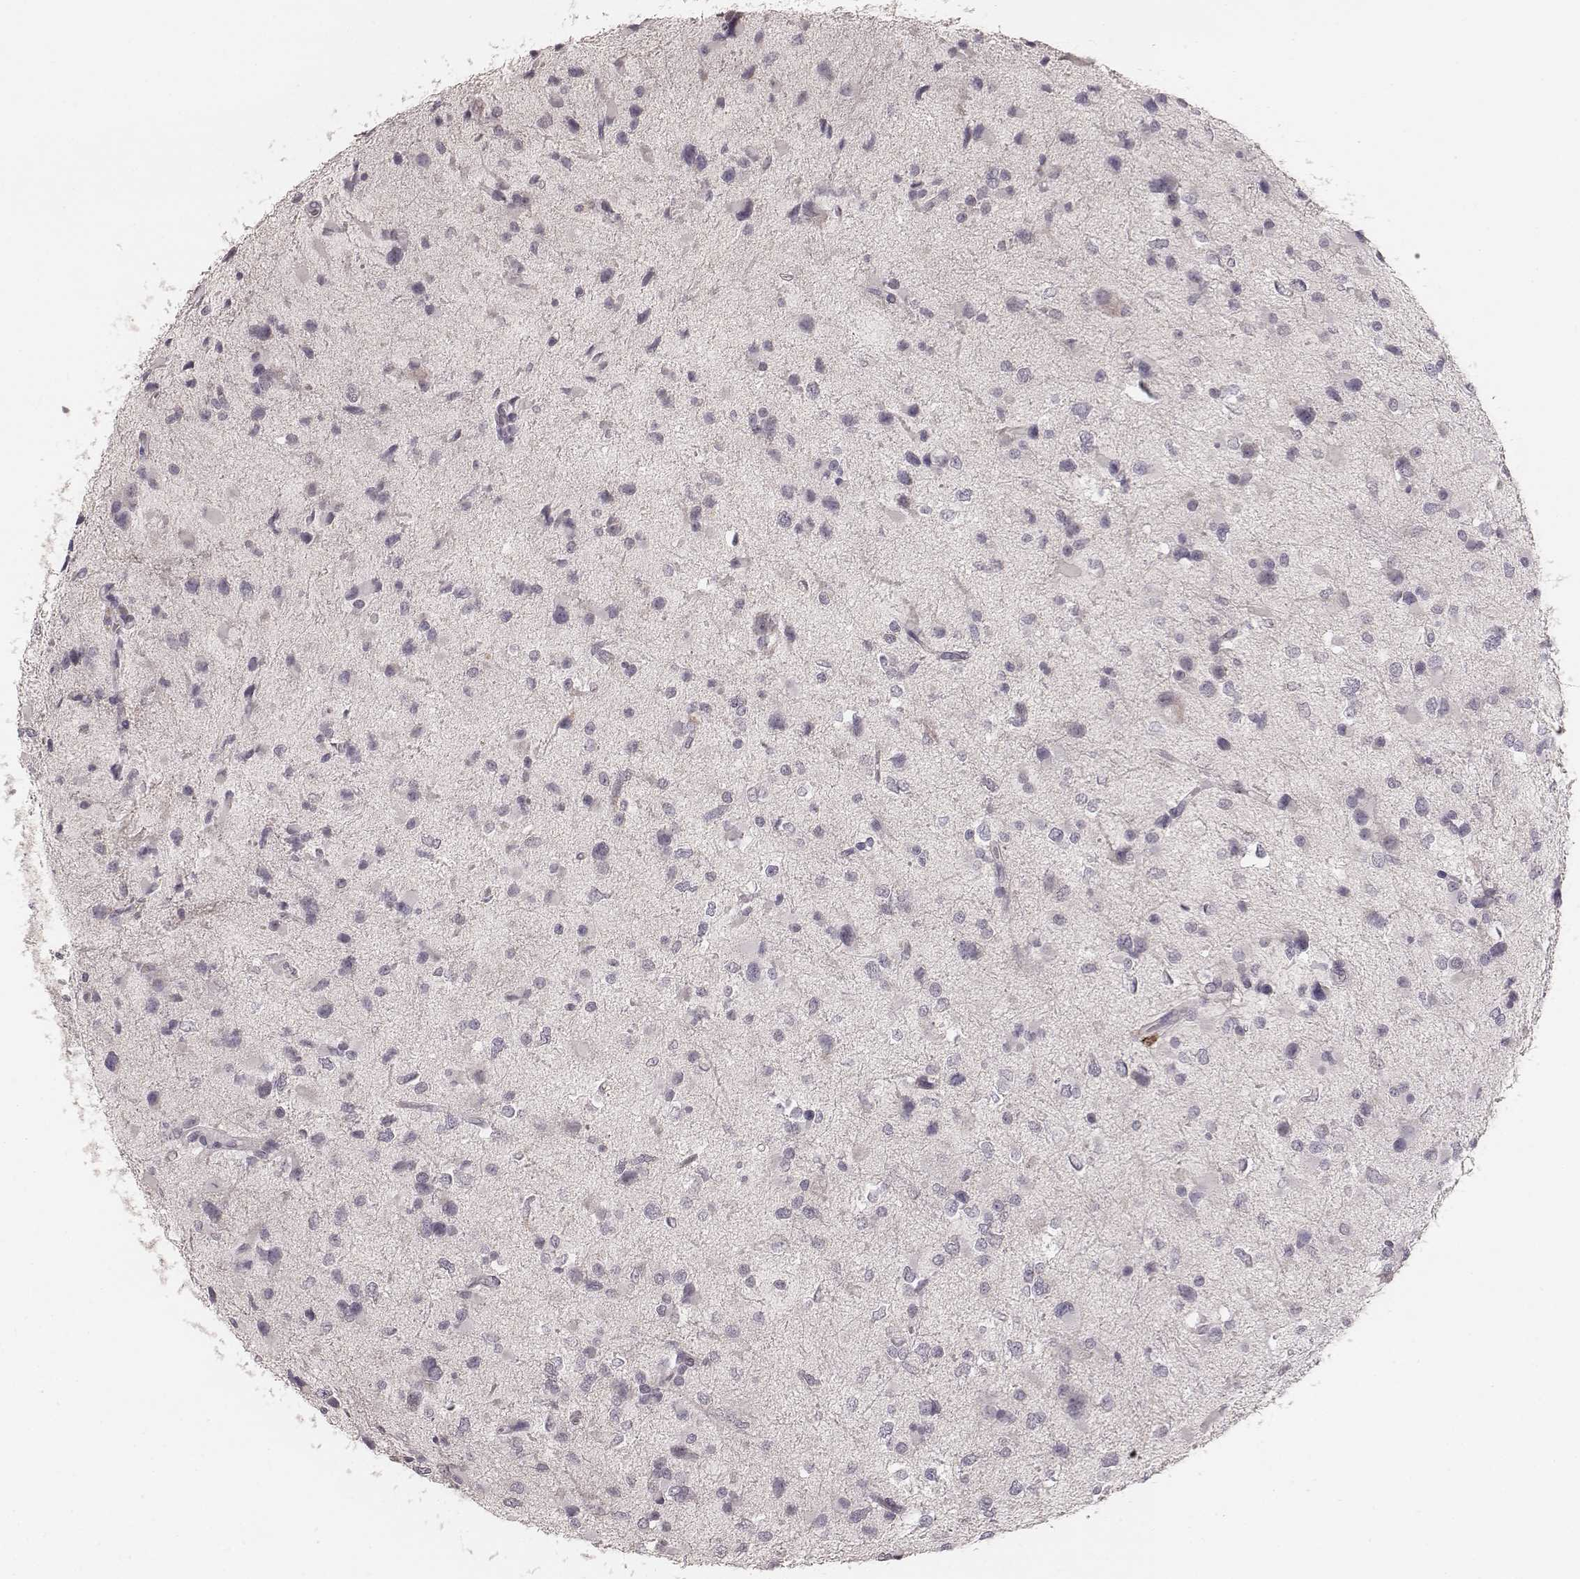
{"staining": {"intensity": "negative", "quantity": "none", "location": "none"}, "tissue": "glioma", "cell_type": "Tumor cells", "image_type": "cancer", "snomed": [{"axis": "morphology", "description": "Glioma, malignant, Low grade"}, {"axis": "topography", "description": "Brain"}], "caption": "A histopathology image of malignant low-grade glioma stained for a protein demonstrates no brown staining in tumor cells.", "gene": "CD8A", "patient": {"sex": "female", "age": 32}}